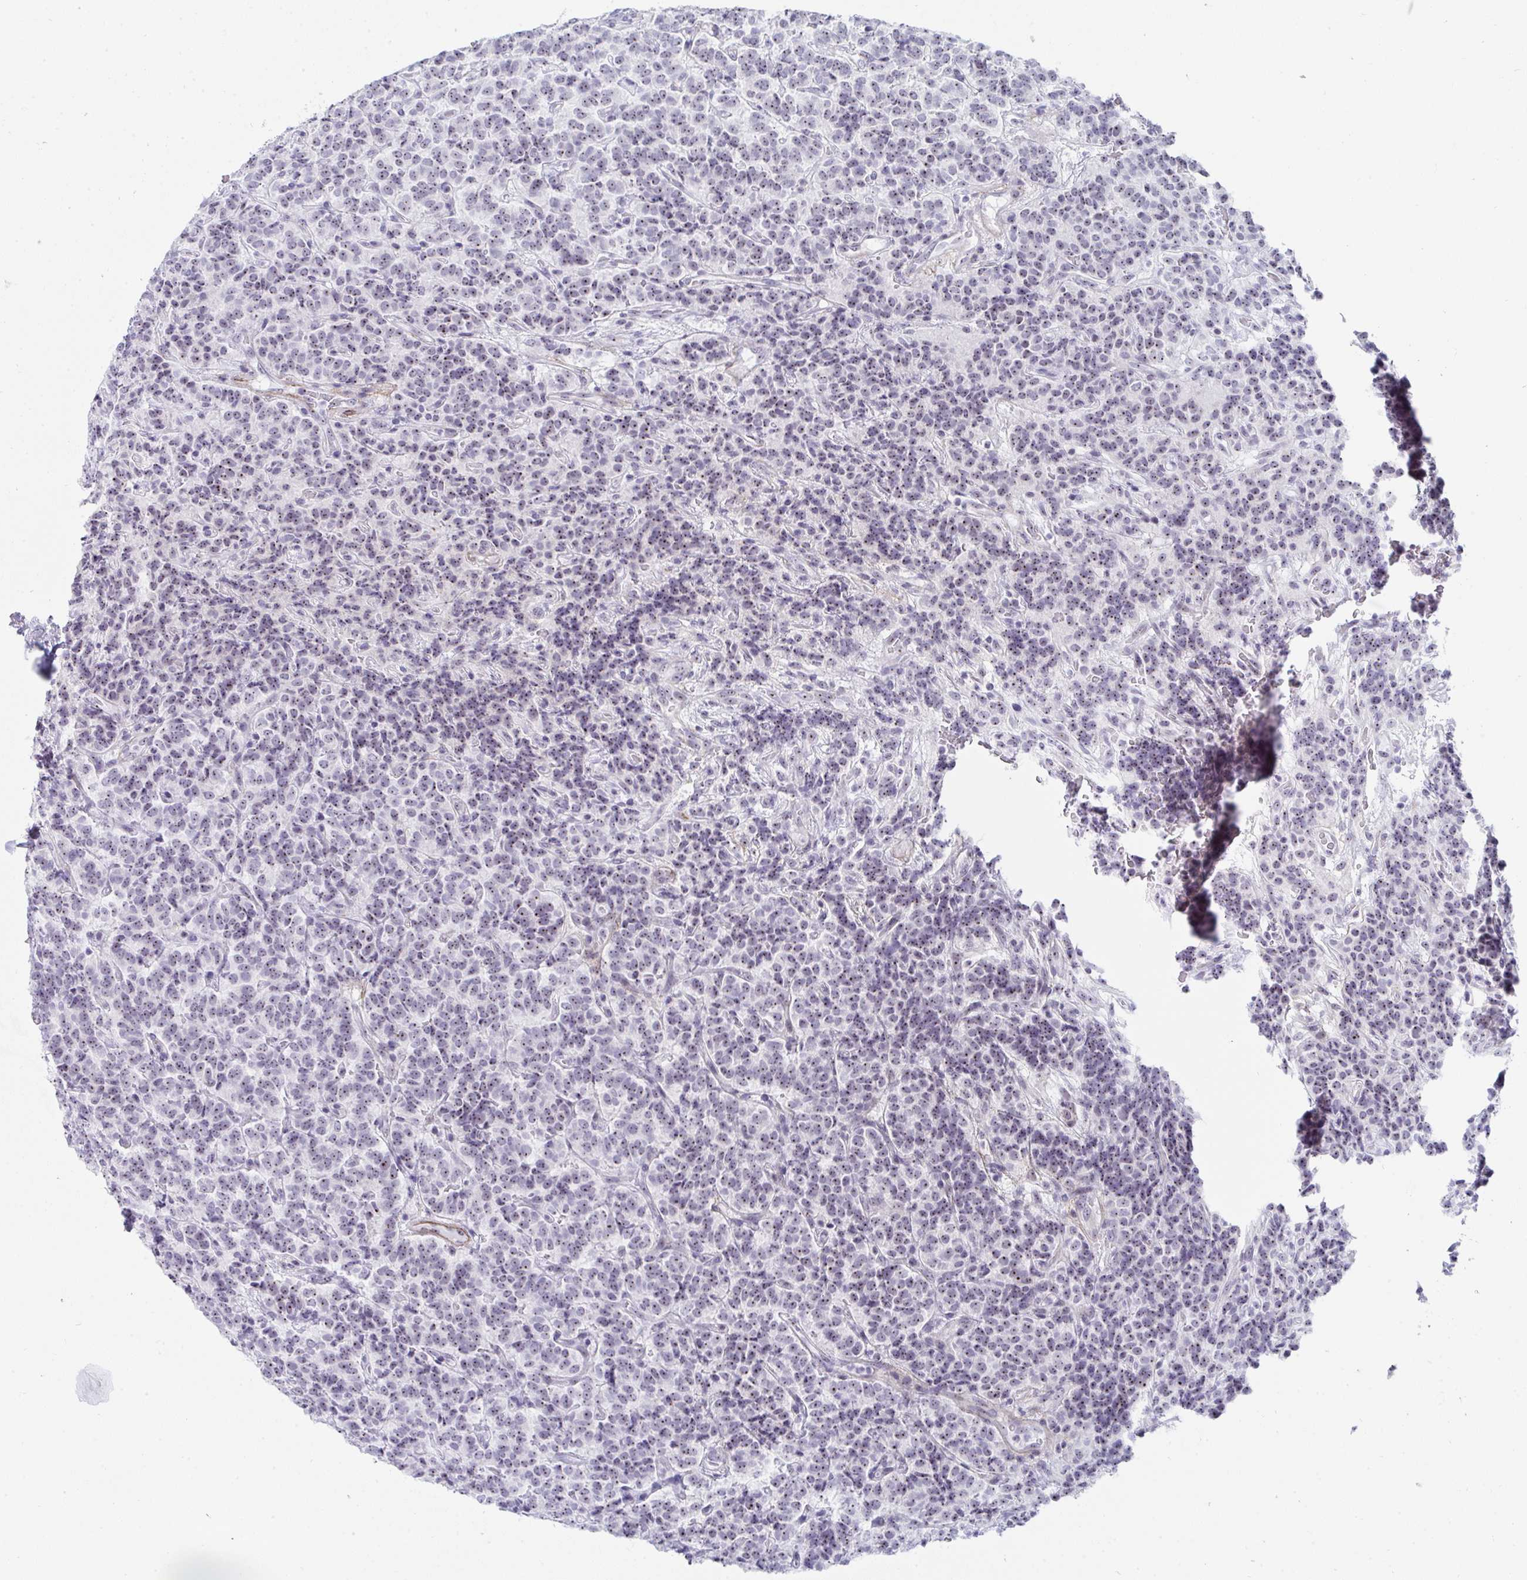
{"staining": {"intensity": "moderate", "quantity": ">75%", "location": "nuclear"}, "tissue": "carcinoid", "cell_type": "Tumor cells", "image_type": "cancer", "snomed": [{"axis": "morphology", "description": "Carcinoid, malignant, NOS"}, {"axis": "topography", "description": "Pancreas"}], "caption": "An image of malignant carcinoid stained for a protein exhibits moderate nuclear brown staining in tumor cells.", "gene": "NOP10", "patient": {"sex": "male", "age": 36}}